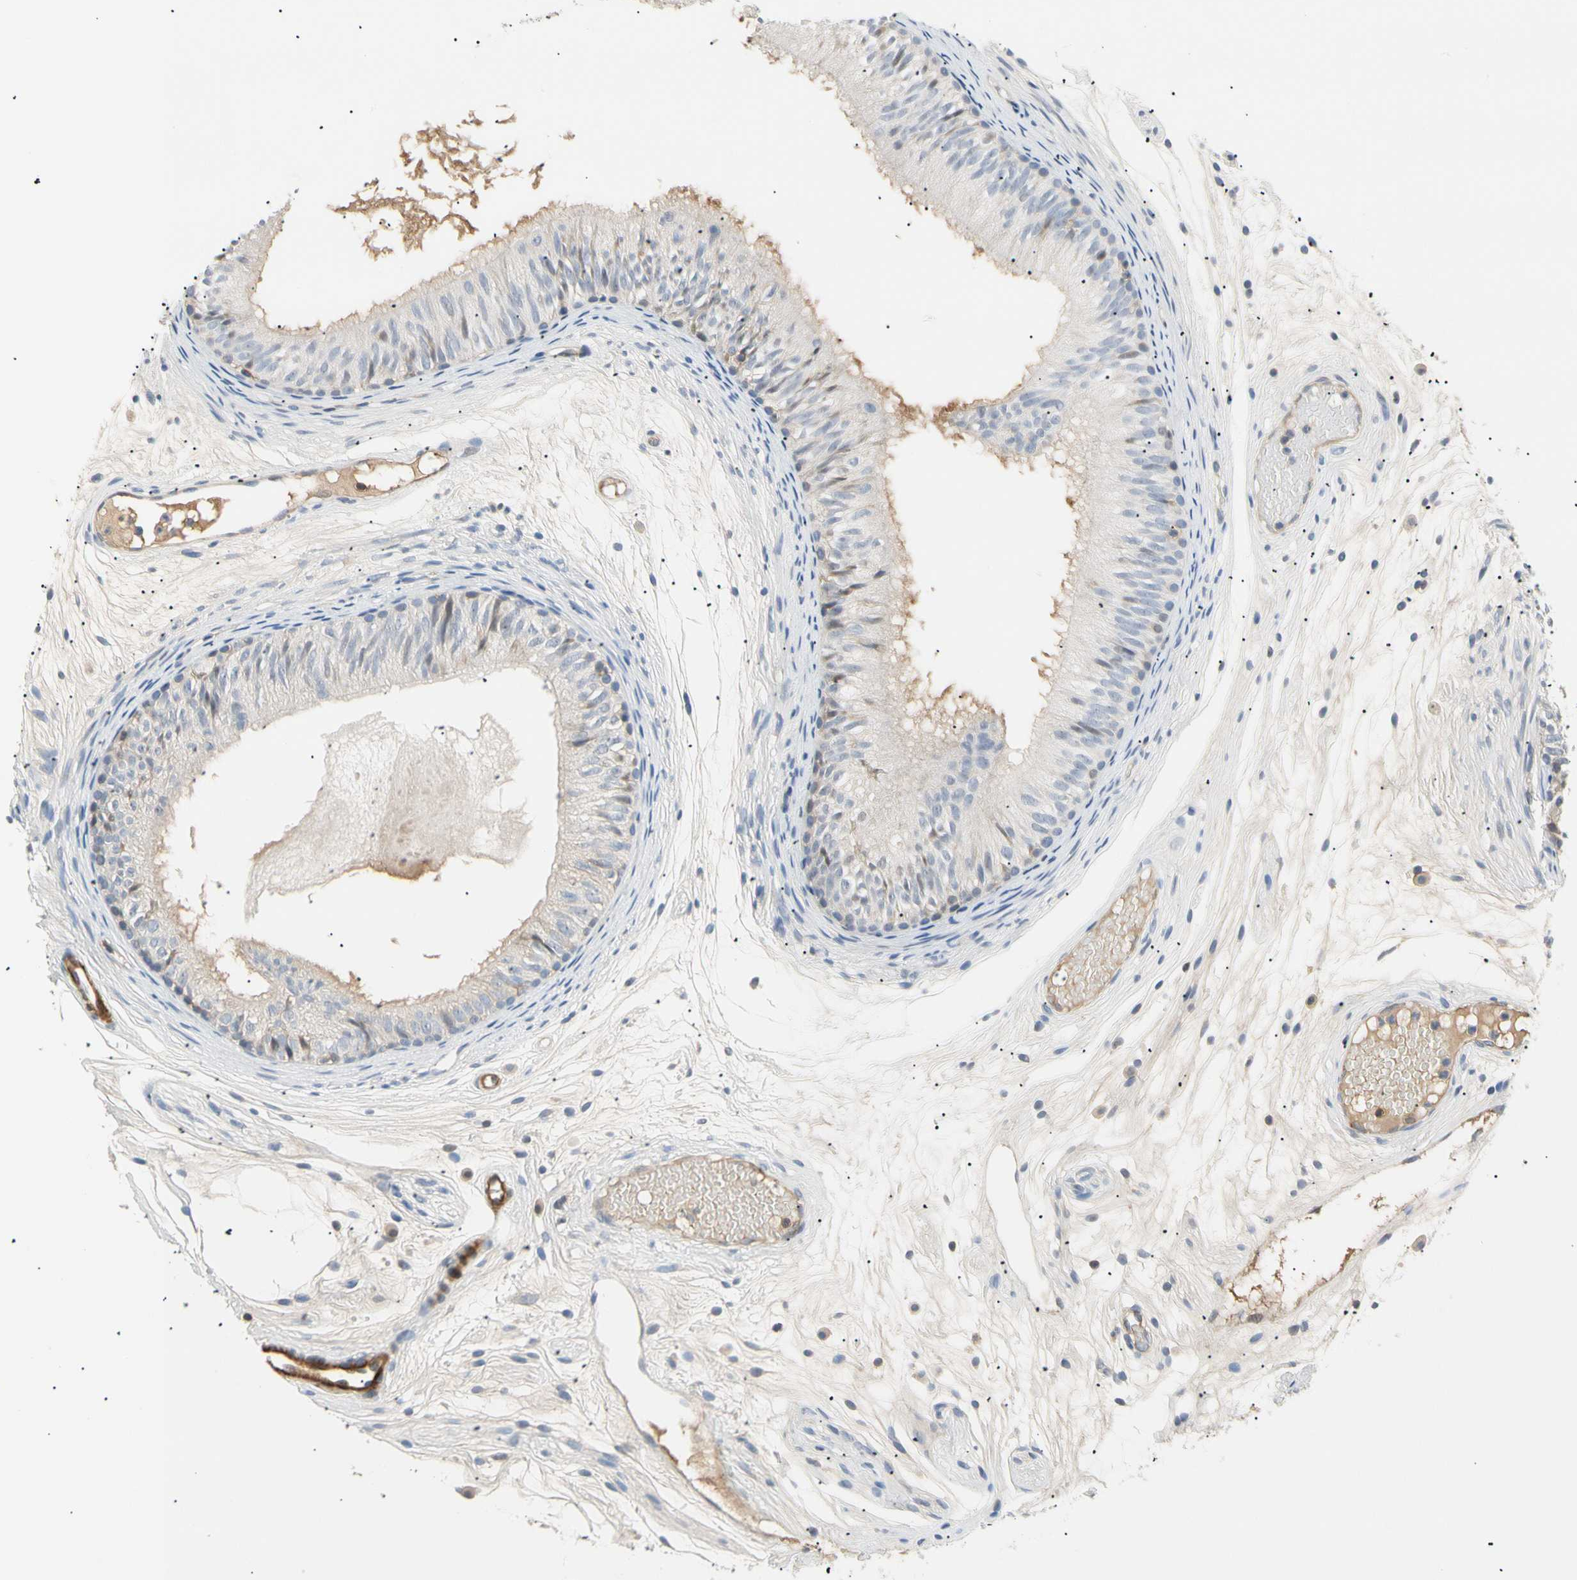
{"staining": {"intensity": "weak", "quantity": "<25%", "location": "cytoplasmic/membranous"}, "tissue": "epididymis", "cell_type": "Glandular cells", "image_type": "normal", "snomed": [{"axis": "morphology", "description": "Normal tissue, NOS"}, {"axis": "morphology", "description": "Atrophy, NOS"}, {"axis": "topography", "description": "Testis"}, {"axis": "topography", "description": "Epididymis"}], "caption": "High power microscopy micrograph of an immunohistochemistry micrograph of benign epididymis, revealing no significant positivity in glandular cells. (DAB IHC, high magnification).", "gene": "TNFRSF18", "patient": {"sex": "male", "age": 18}}